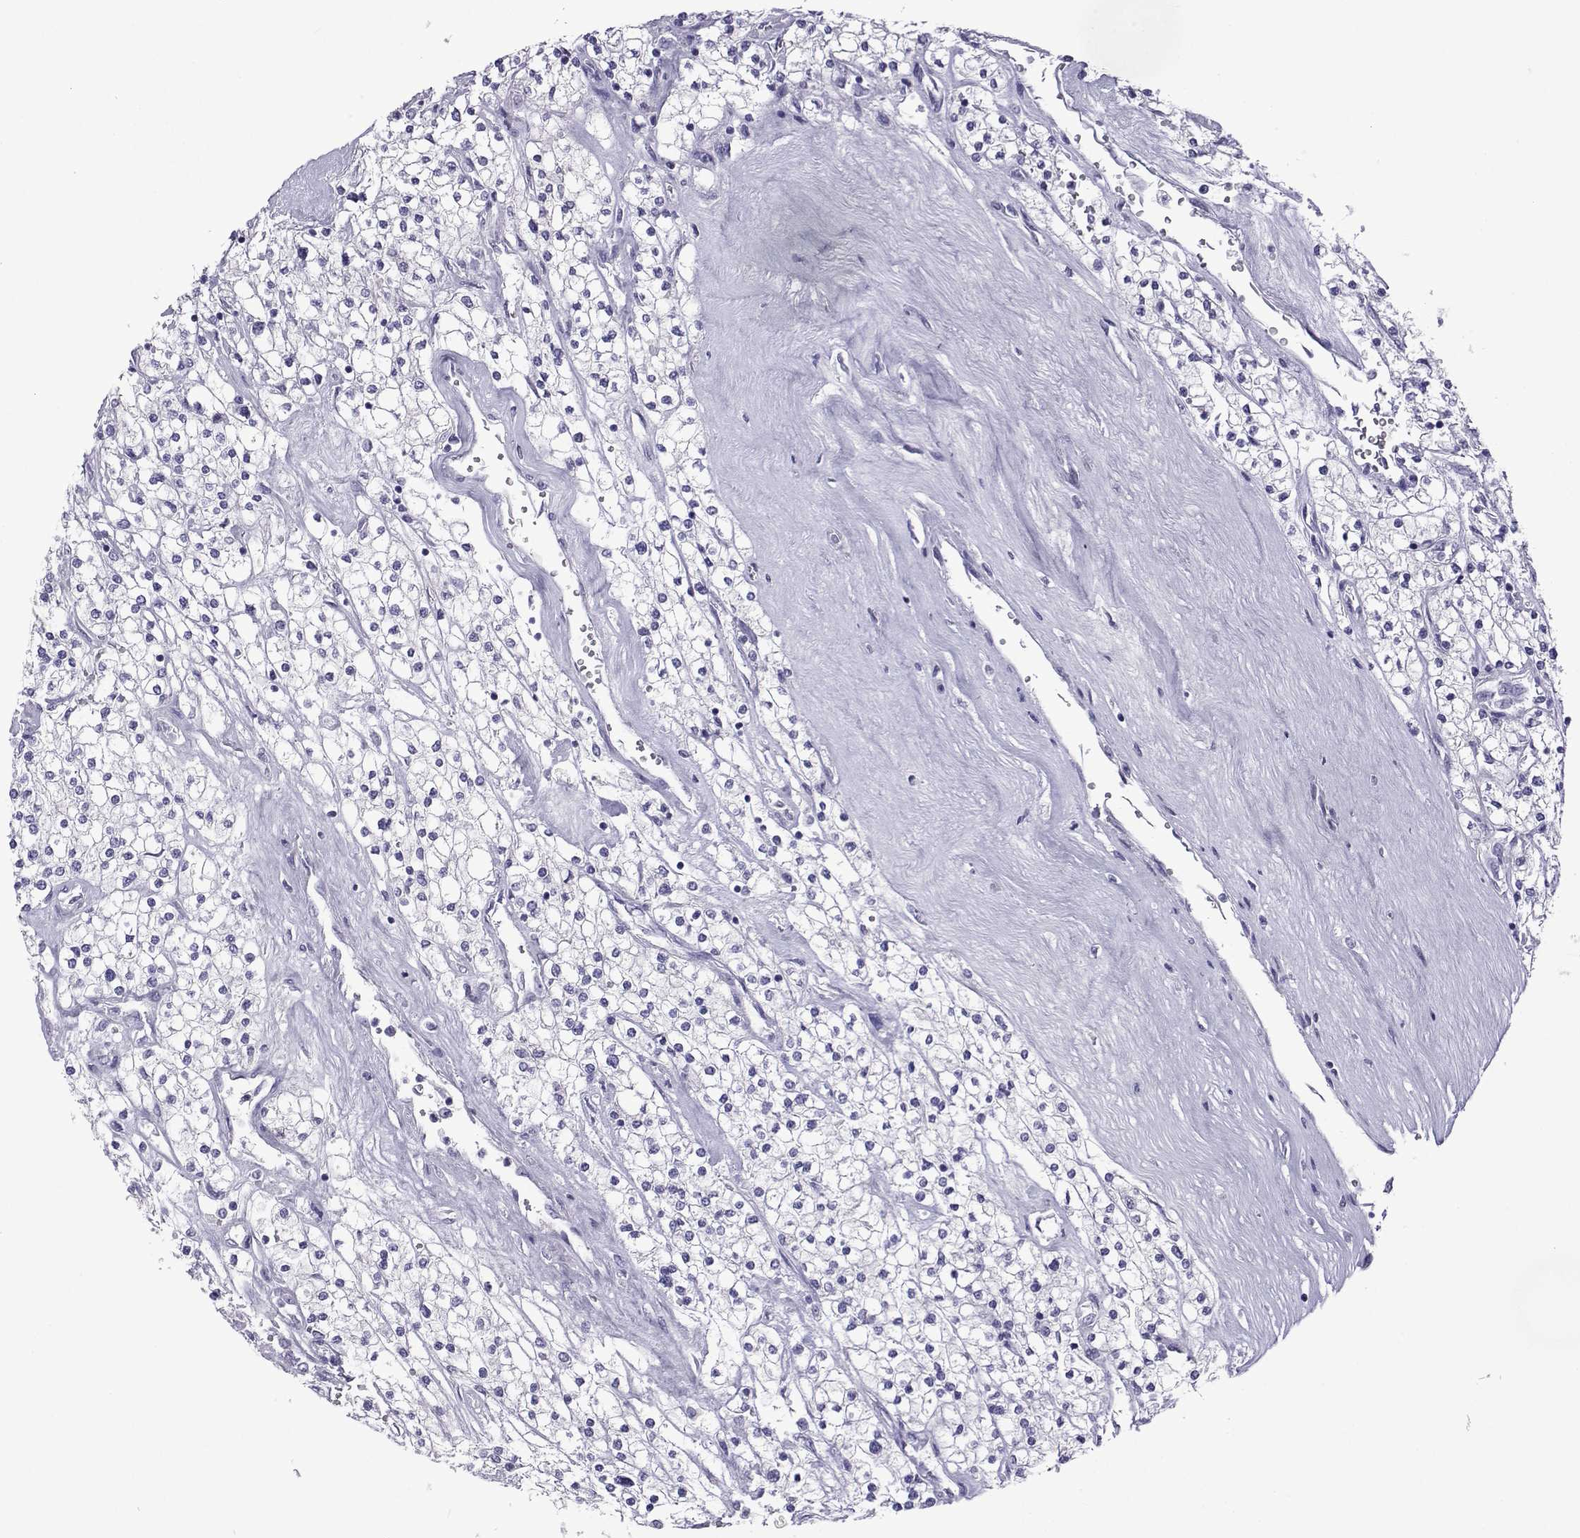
{"staining": {"intensity": "negative", "quantity": "none", "location": "none"}, "tissue": "renal cancer", "cell_type": "Tumor cells", "image_type": "cancer", "snomed": [{"axis": "morphology", "description": "Adenocarcinoma, NOS"}, {"axis": "topography", "description": "Kidney"}], "caption": "Immunohistochemistry of human renal cancer demonstrates no expression in tumor cells.", "gene": "COL22A1", "patient": {"sex": "male", "age": 80}}